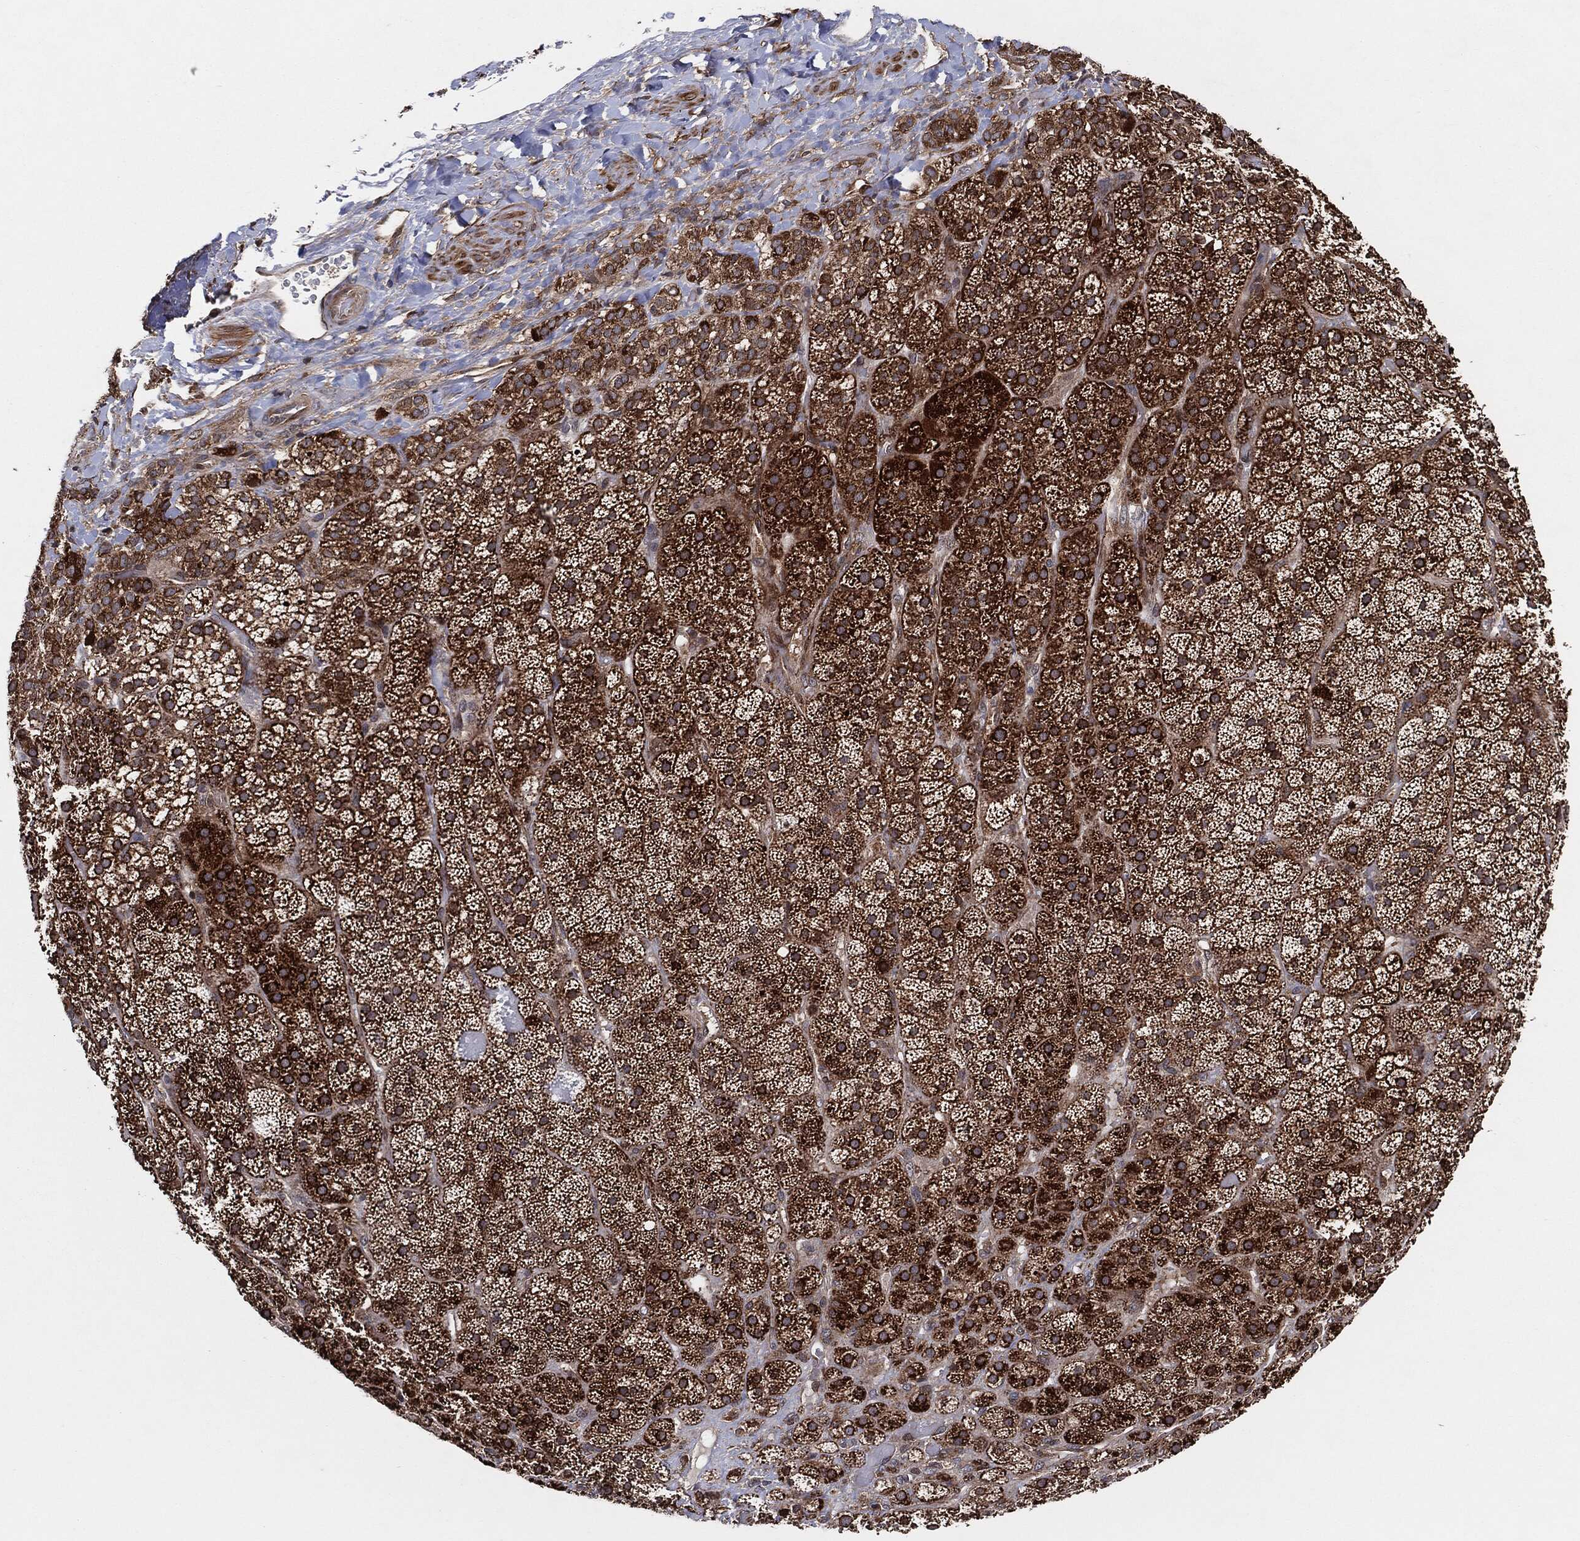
{"staining": {"intensity": "strong", "quantity": ">75%", "location": "cytoplasmic/membranous"}, "tissue": "adrenal gland", "cell_type": "Glandular cells", "image_type": "normal", "snomed": [{"axis": "morphology", "description": "Normal tissue, NOS"}, {"axis": "topography", "description": "Adrenal gland"}], "caption": "An immunohistochemistry image of unremarkable tissue is shown. Protein staining in brown shows strong cytoplasmic/membranous positivity in adrenal gland within glandular cells.", "gene": "BCAR1", "patient": {"sex": "male", "age": 57}}